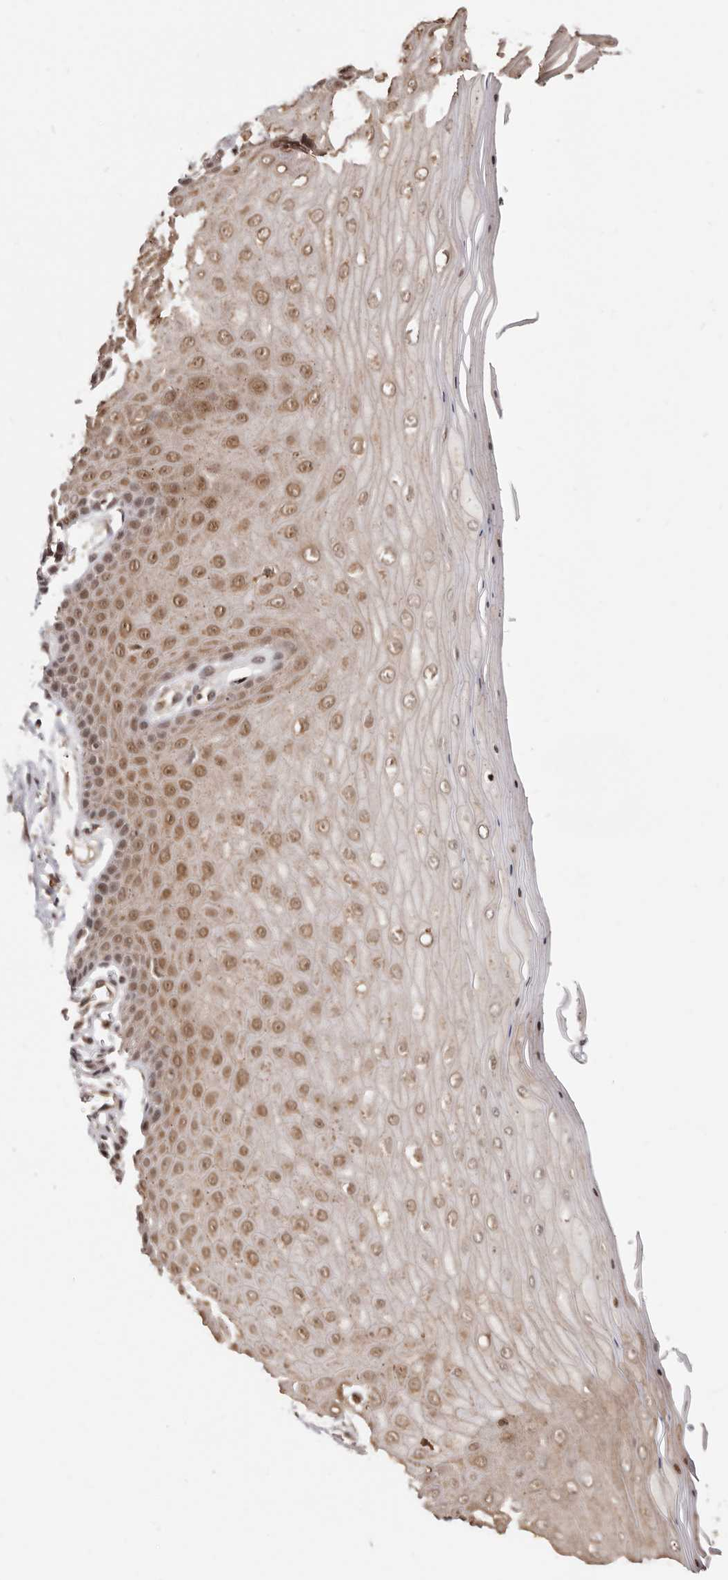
{"staining": {"intensity": "moderate", "quantity": ">75%", "location": "nuclear"}, "tissue": "cervix", "cell_type": "Glandular cells", "image_type": "normal", "snomed": [{"axis": "morphology", "description": "Normal tissue, NOS"}, {"axis": "topography", "description": "Cervix"}], "caption": "Normal cervix reveals moderate nuclear expression in approximately >75% of glandular cells.", "gene": "MED8", "patient": {"sex": "female", "age": 55}}